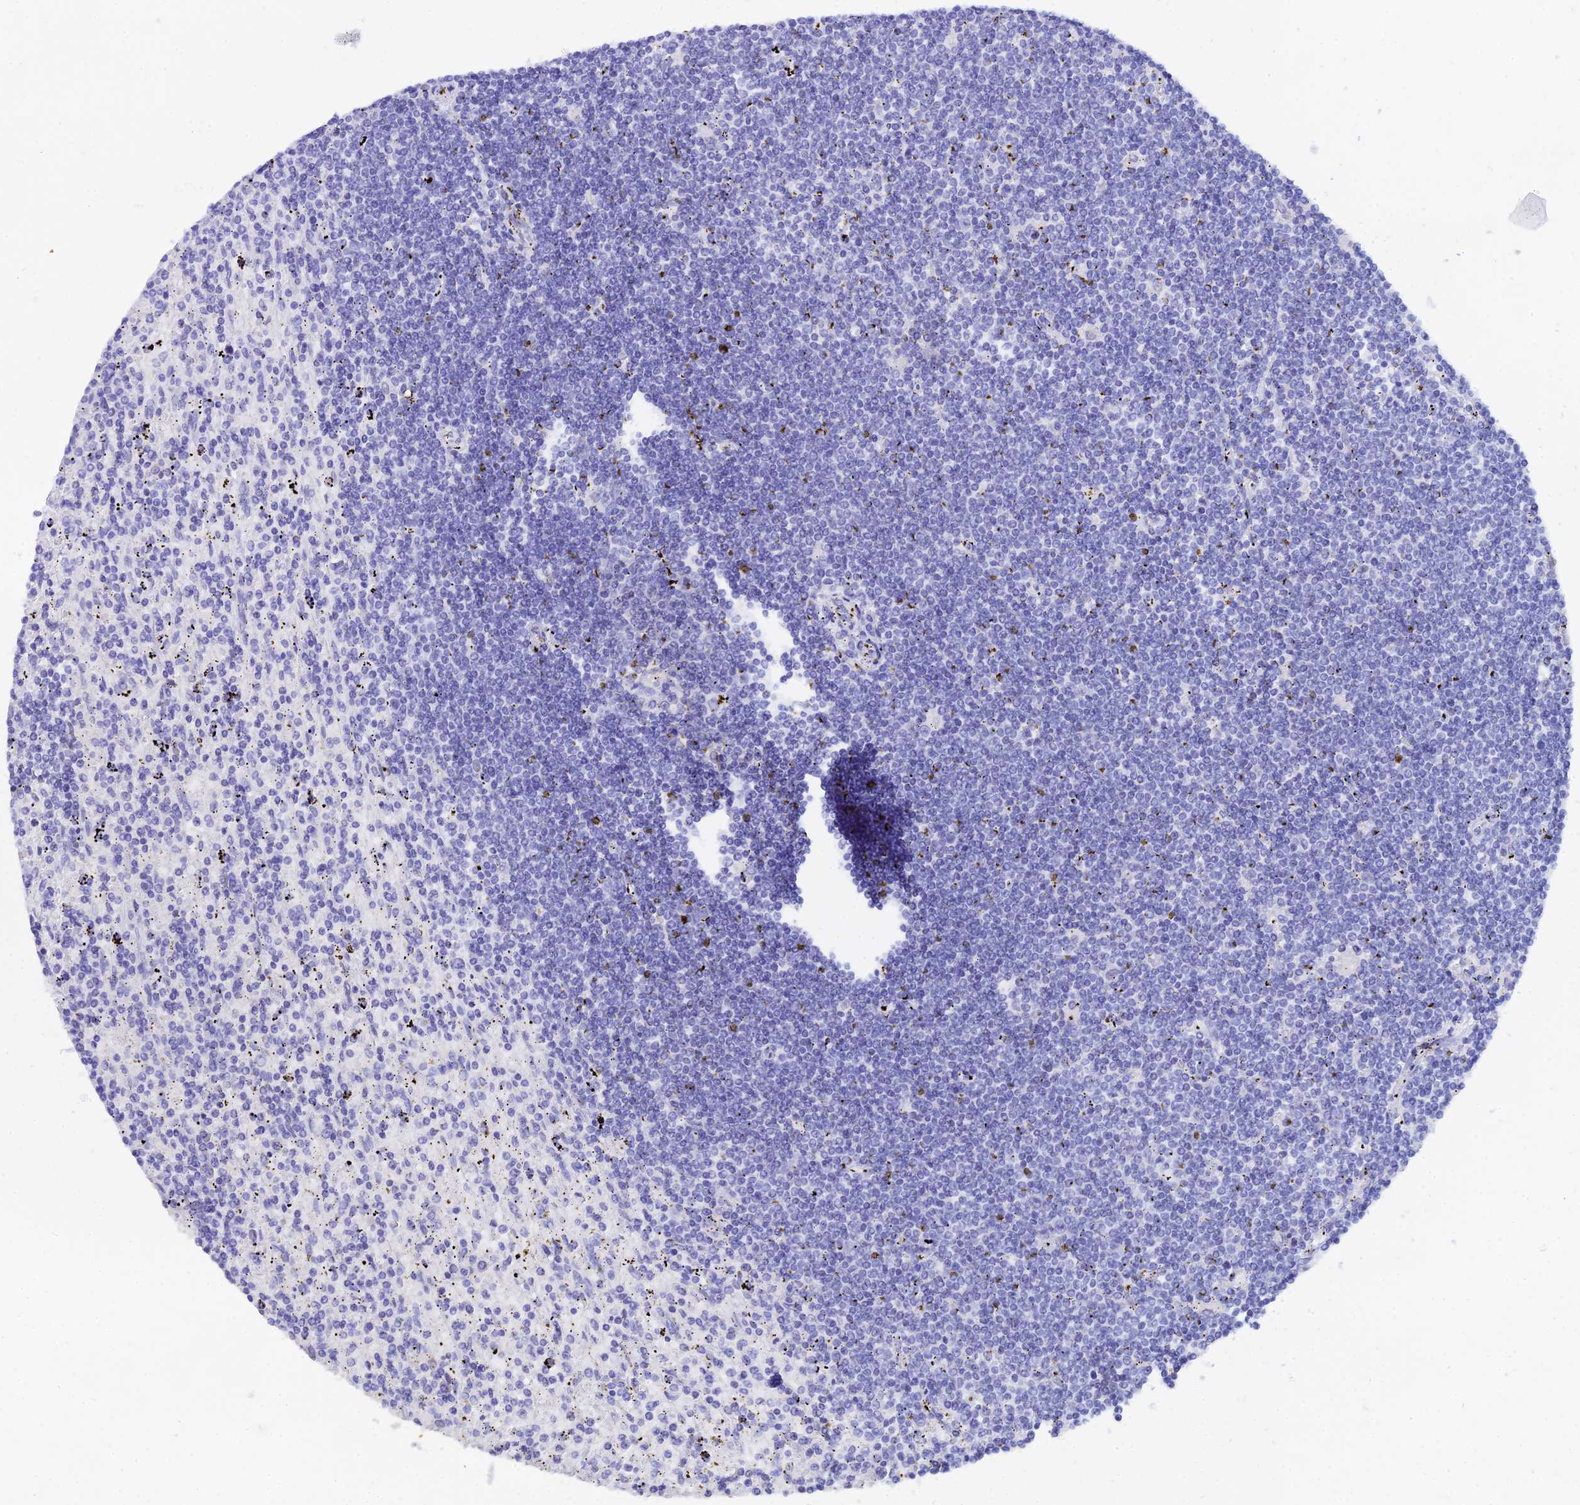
{"staining": {"intensity": "negative", "quantity": "none", "location": "none"}, "tissue": "lymphoma", "cell_type": "Tumor cells", "image_type": "cancer", "snomed": [{"axis": "morphology", "description": "Malignant lymphoma, non-Hodgkin's type, Low grade"}, {"axis": "topography", "description": "Spleen"}], "caption": "Malignant lymphoma, non-Hodgkin's type (low-grade) stained for a protein using immunohistochemistry shows no expression tumor cells.", "gene": "REG1A", "patient": {"sex": "male", "age": 76}}